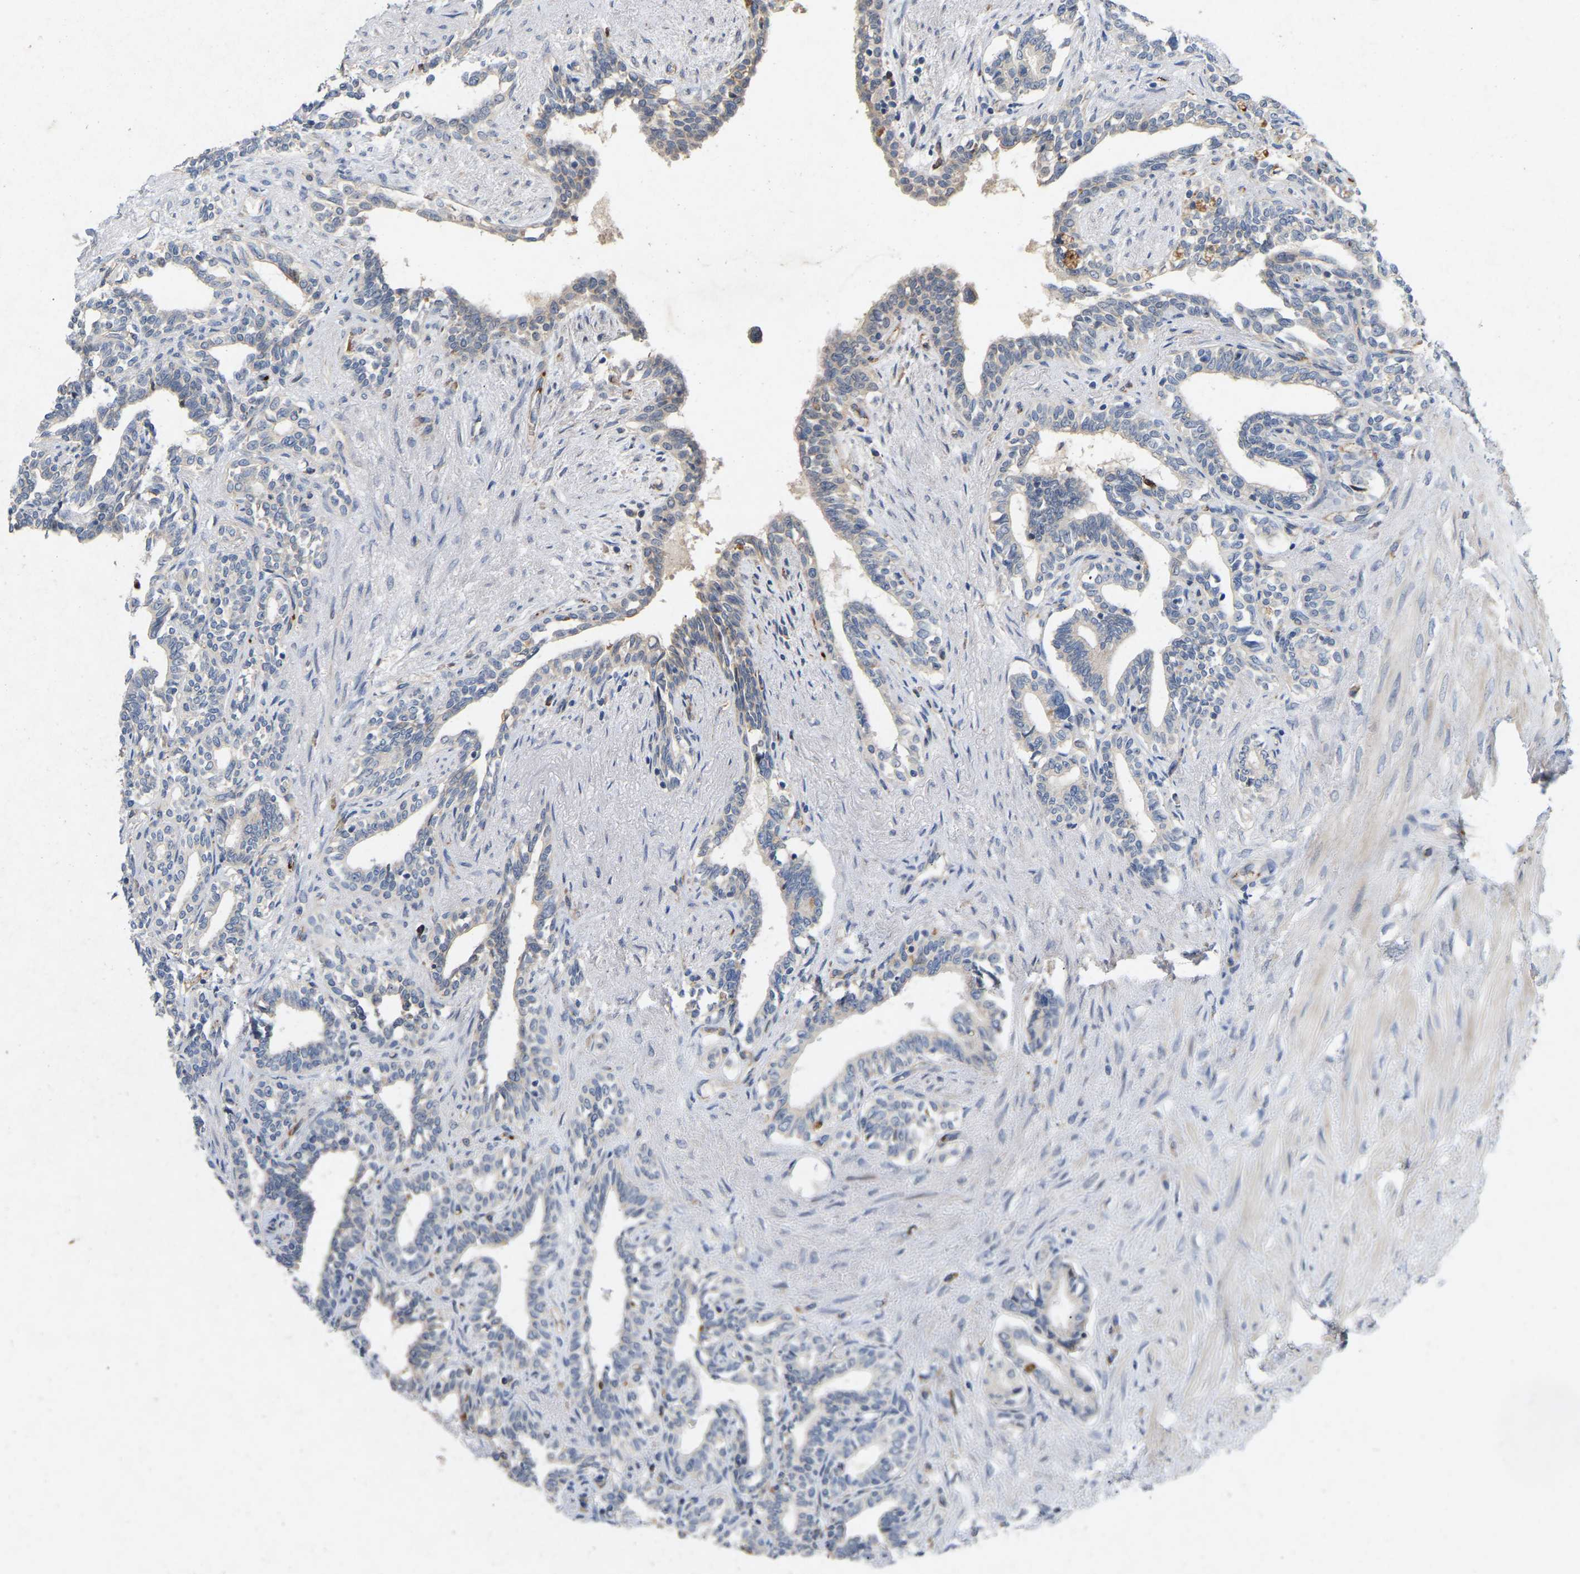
{"staining": {"intensity": "strong", "quantity": "<25%", "location": "cytoplasmic/membranous"}, "tissue": "seminal vesicle", "cell_type": "Glandular cells", "image_type": "normal", "snomed": [{"axis": "morphology", "description": "Normal tissue, NOS"}, {"axis": "morphology", "description": "Adenocarcinoma, High grade"}, {"axis": "topography", "description": "Prostate"}, {"axis": "topography", "description": "Seminal veicle"}], "caption": "This micrograph reveals immunohistochemistry staining of benign seminal vesicle, with medium strong cytoplasmic/membranous positivity in approximately <25% of glandular cells.", "gene": "RHEB", "patient": {"sex": "male", "age": 55}}